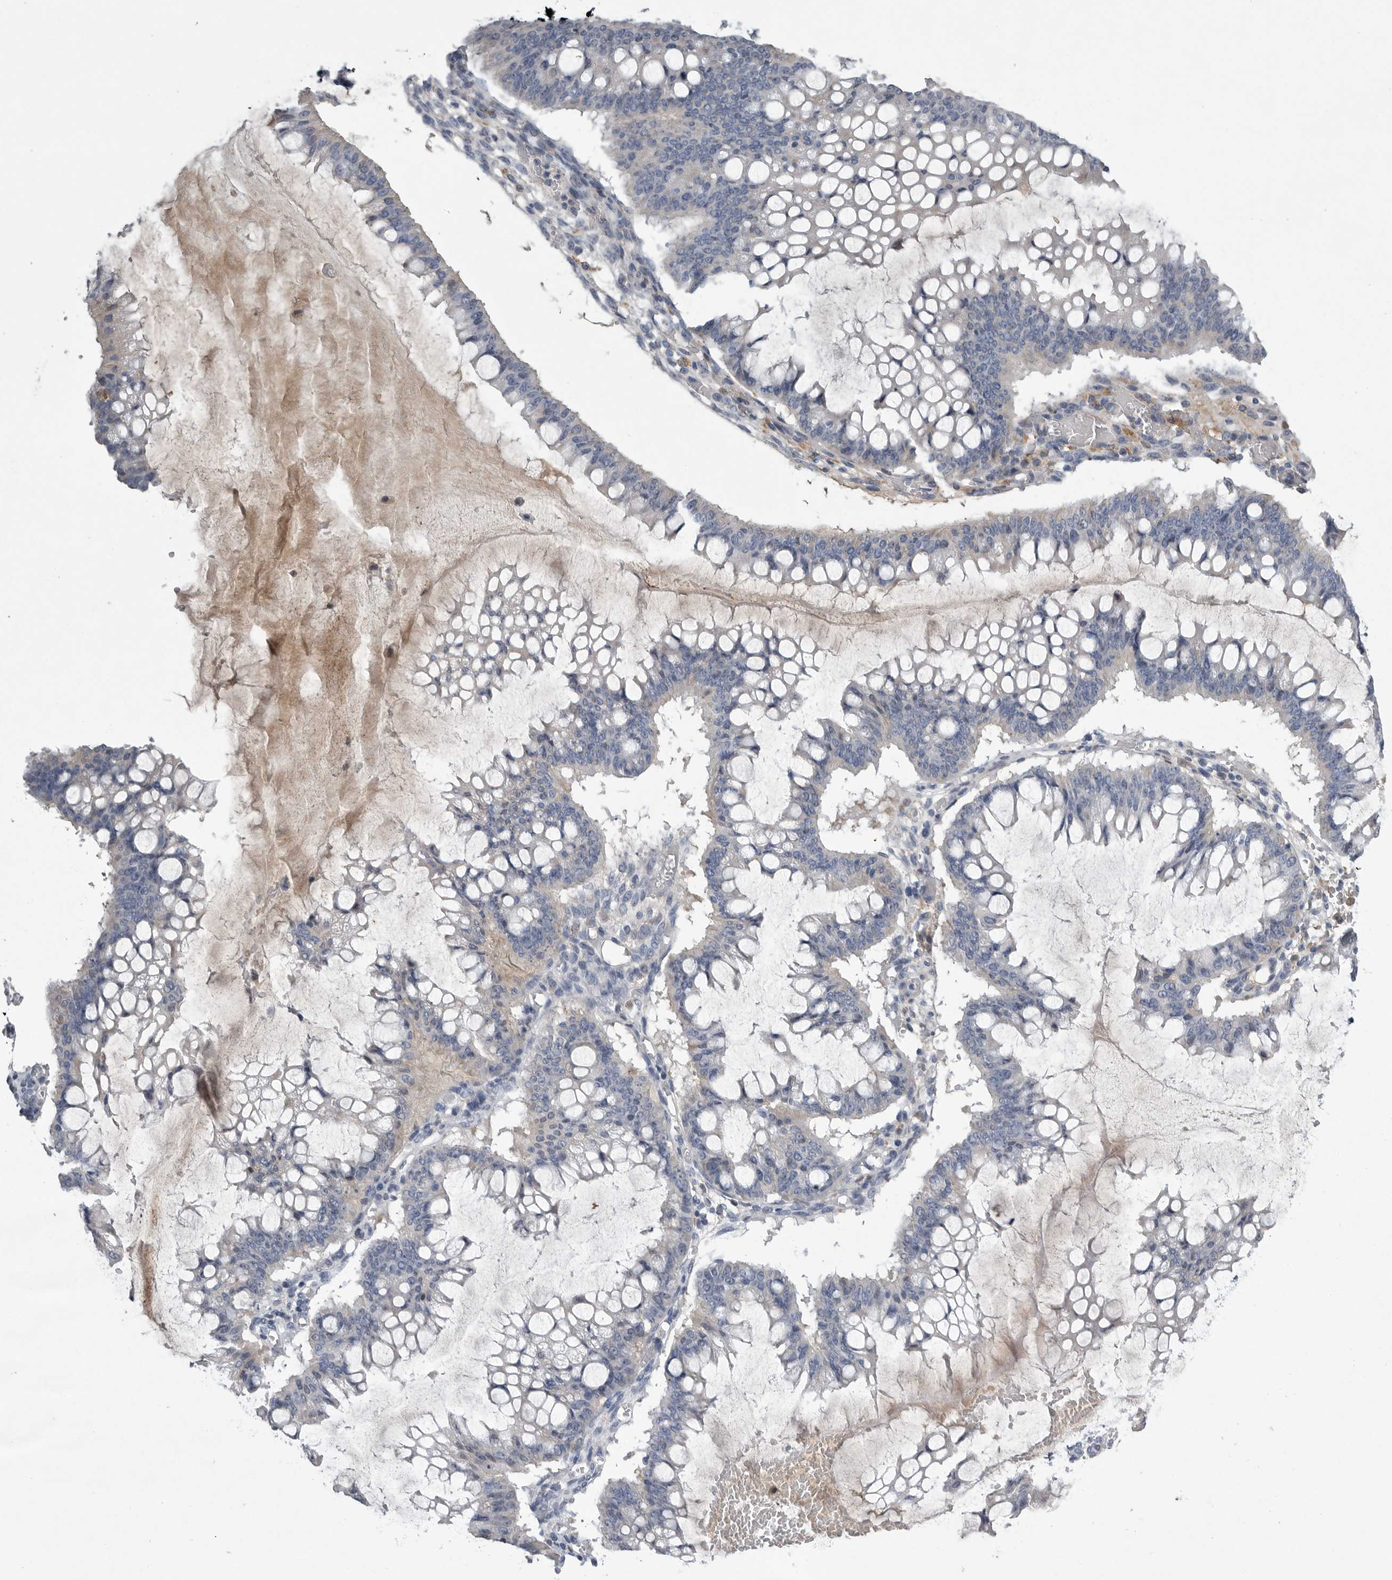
{"staining": {"intensity": "negative", "quantity": "none", "location": "none"}, "tissue": "ovarian cancer", "cell_type": "Tumor cells", "image_type": "cancer", "snomed": [{"axis": "morphology", "description": "Cystadenocarcinoma, mucinous, NOS"}, {"axis": "topography", "description": "Ovary"}], "caption": "High magnification brightfield microscopy of ovarian cancer (mucinous cystadenocarcinoma) stained with DAB (brown) and counterstained with hematoxylin (blue): tumor cells show no significant staining.", "gene": "CRP", "patient": {"sex": "female", "age": 73}}